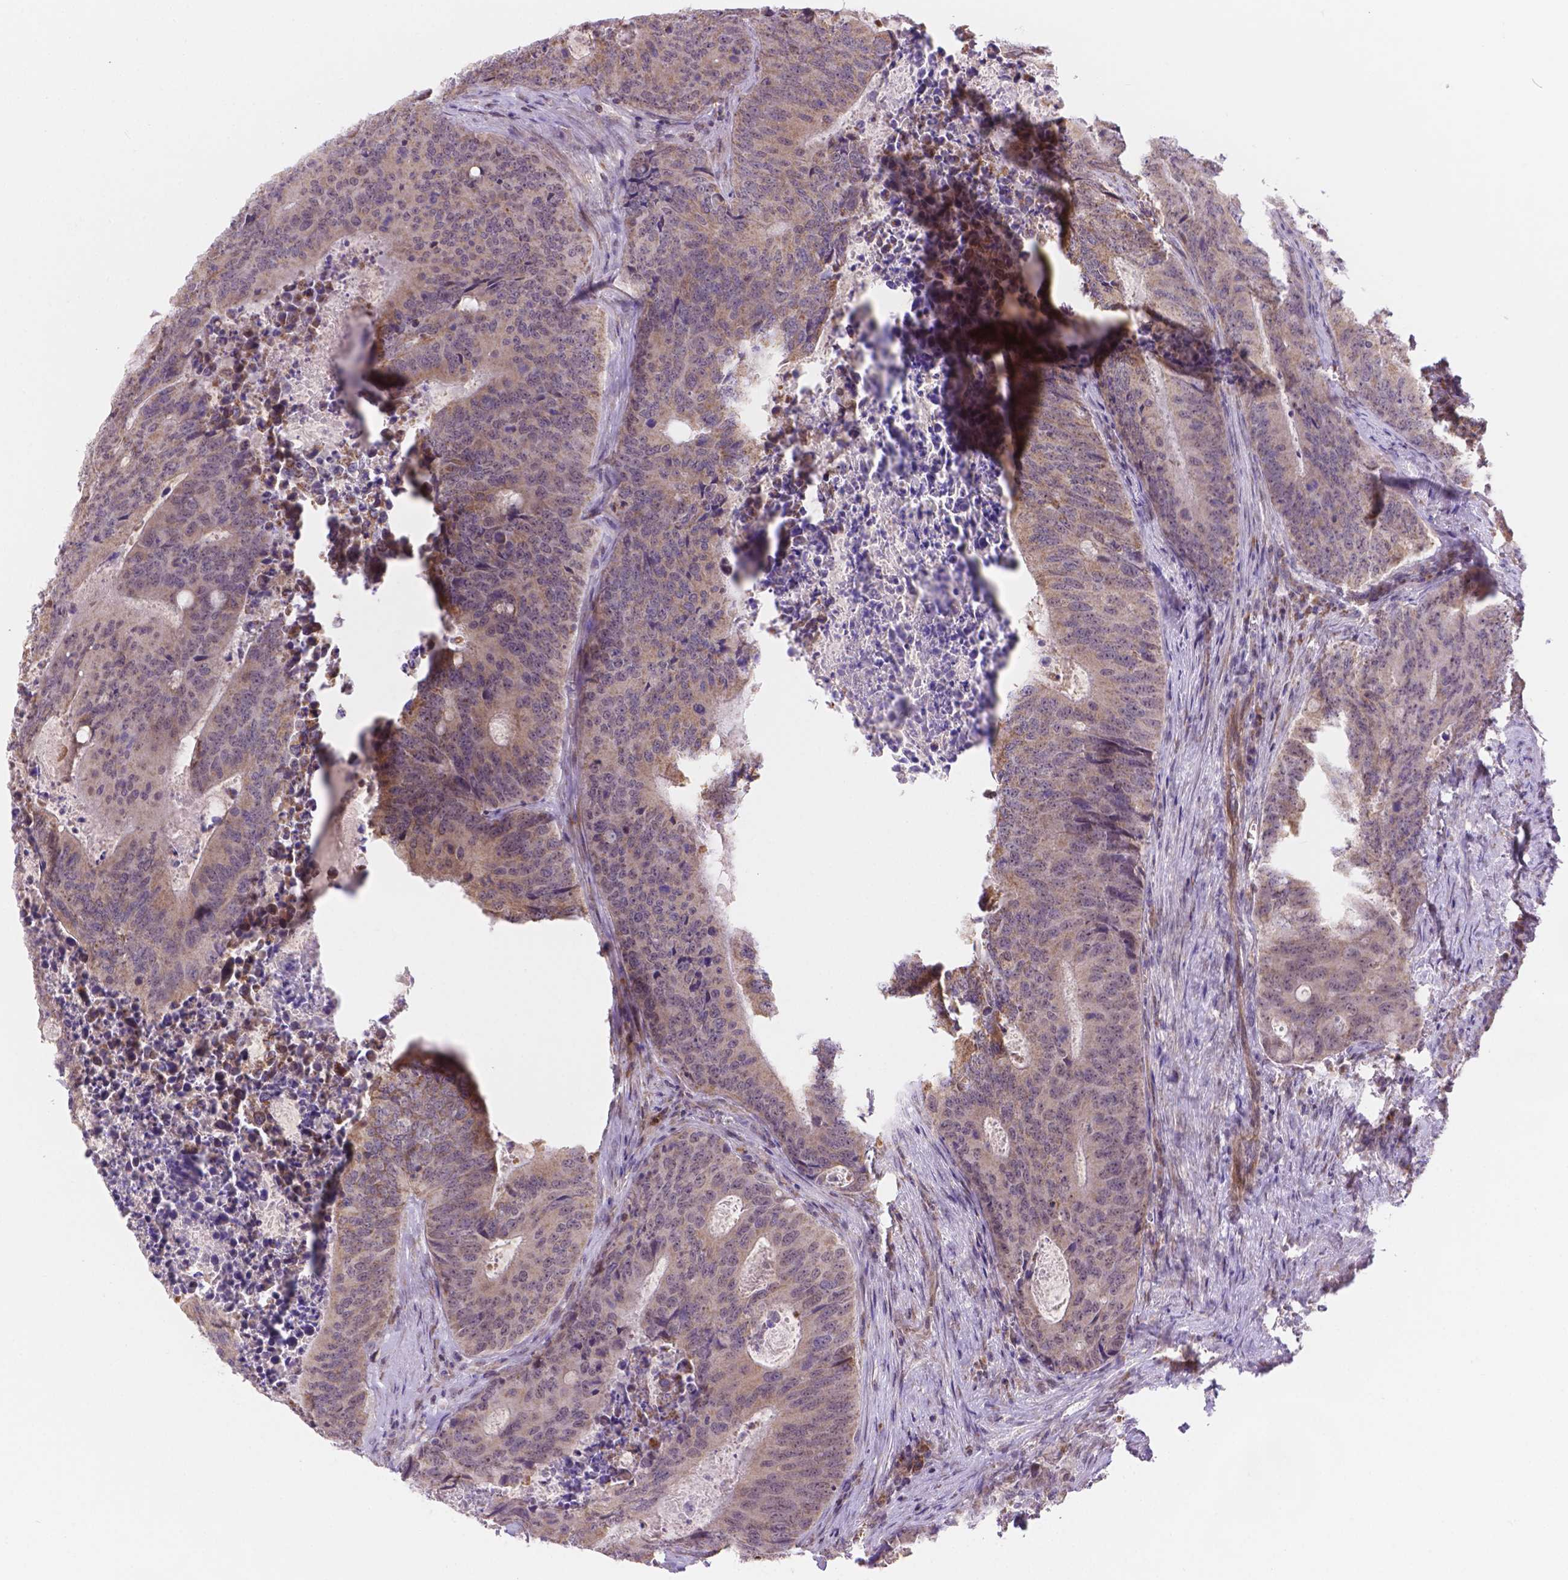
{"staining": {"intensity": "weak", "quantity": "<25%", "location": "cytoplasmic/membranous"}, "tissue": "colorectal cancer", "cell_type": "Tumor cells", "image_type": "cancer", "snomed": [{"axis": "morphology", "description": "Adenocarcinoma, NOS"}, {"axis": "topography", "description": "Colon"}], "caption": "IHC micrograph of human colorectal adenocarcinoma stained for a protein (brown), which displays no expression in tumor cells. The staining was performed using DAB to visualize the protein expression in brown, while the nuclei were stained in blue with hematoxylin (Magnification: 20x).", "gene": "CYYR1", "patient": {"sex": "male", "age": 67}}